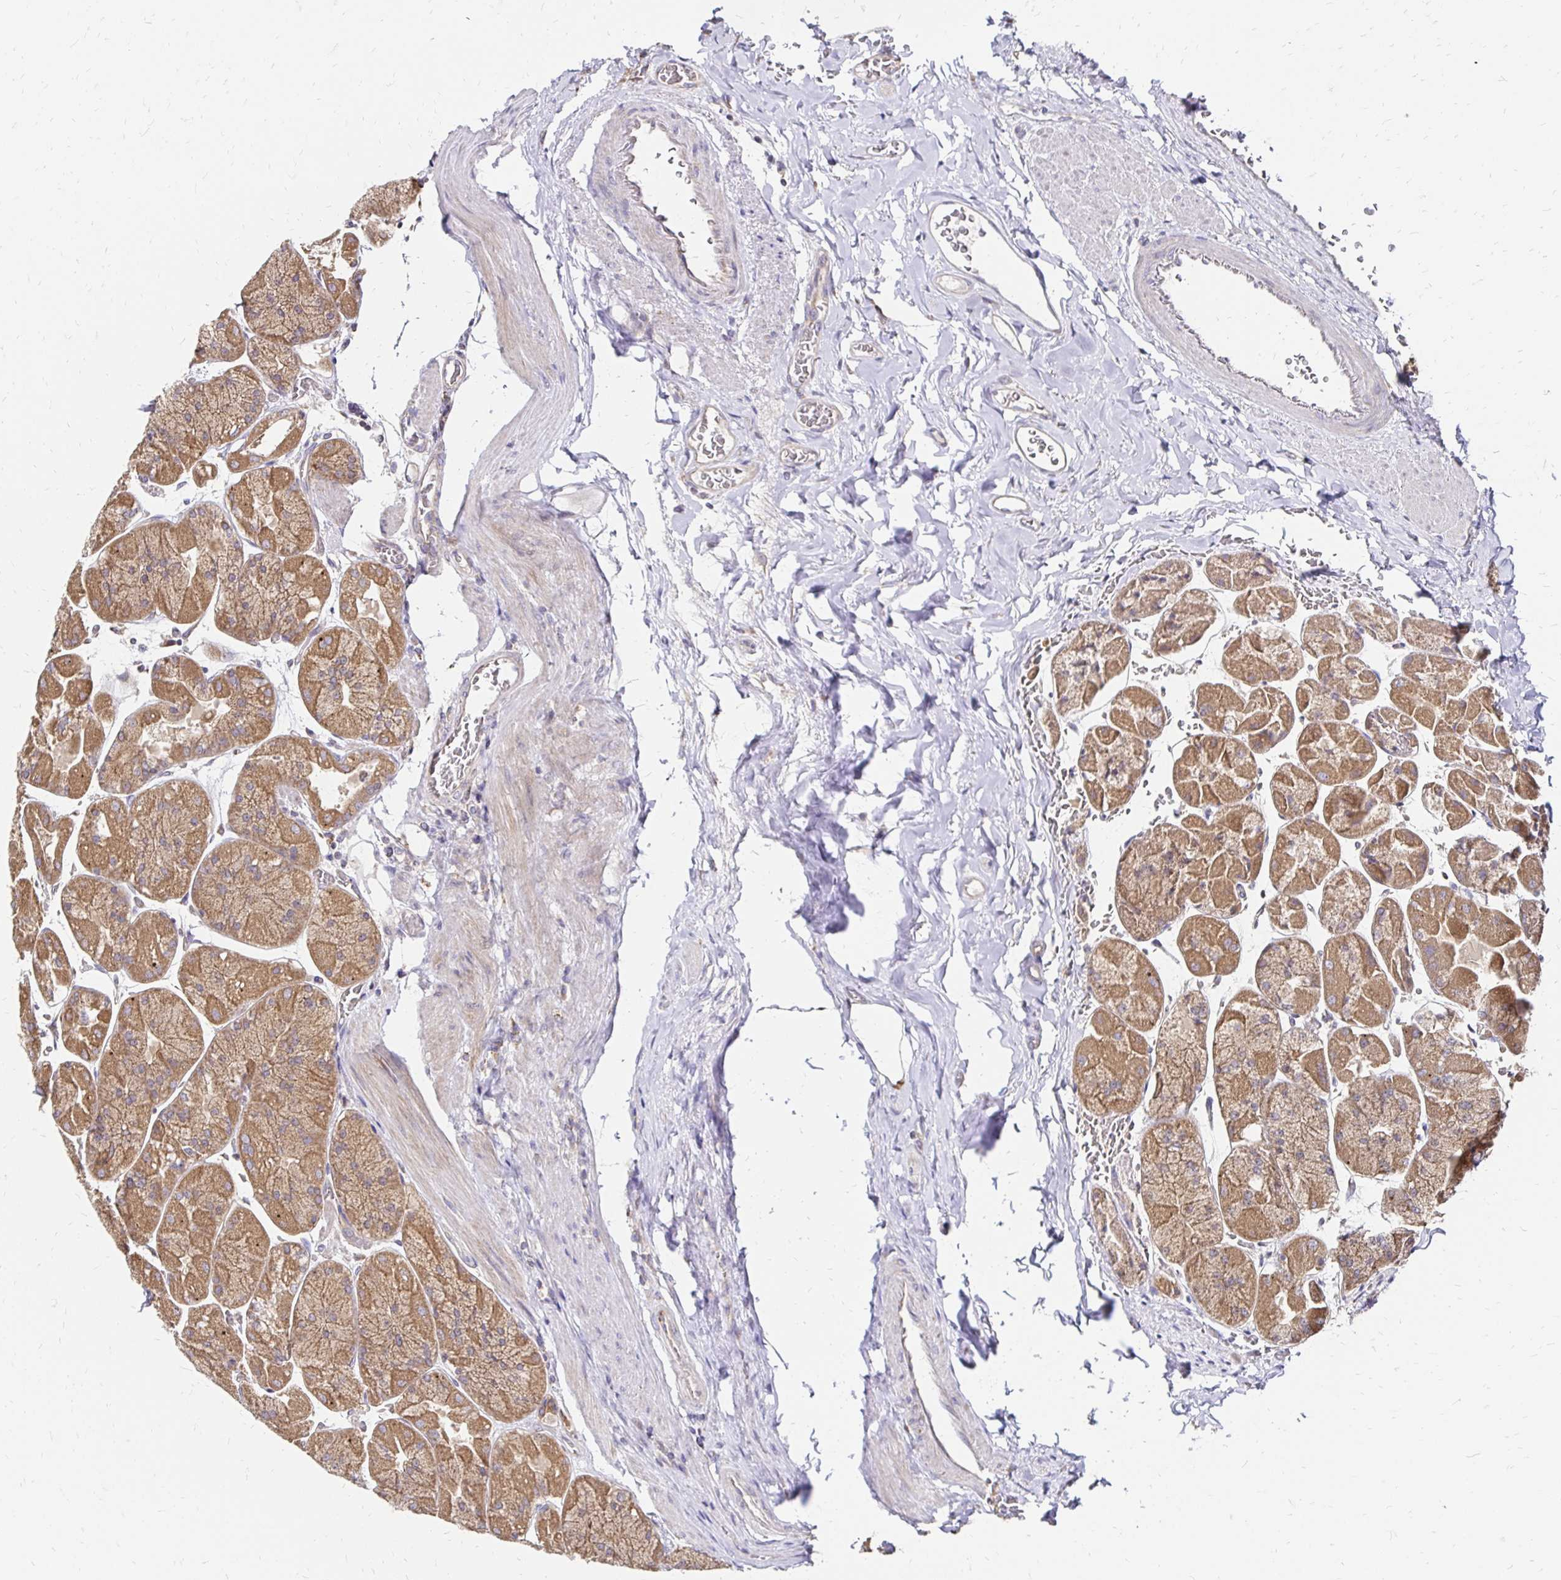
{"staining": {"intensity": "moderate", "quantity": ">75%", "location": "cytoplasmic/membranous"}, "tissue": "stomach", "cell_type": "Glandular cells", "image_type": "normal", "snomed": [{"axis": "morphology", "description": "Normal tissue, NOS"}, {"axis": "topography", "description": "Stomach"}], "caption": "Glandular cells reveal medium levels of moderate cytoplasmic/membranous expression in approximately >75% of cells in unremarkable stomach.", "gene": "ZW10", "patient": {"sex": "female", "age": 61}}